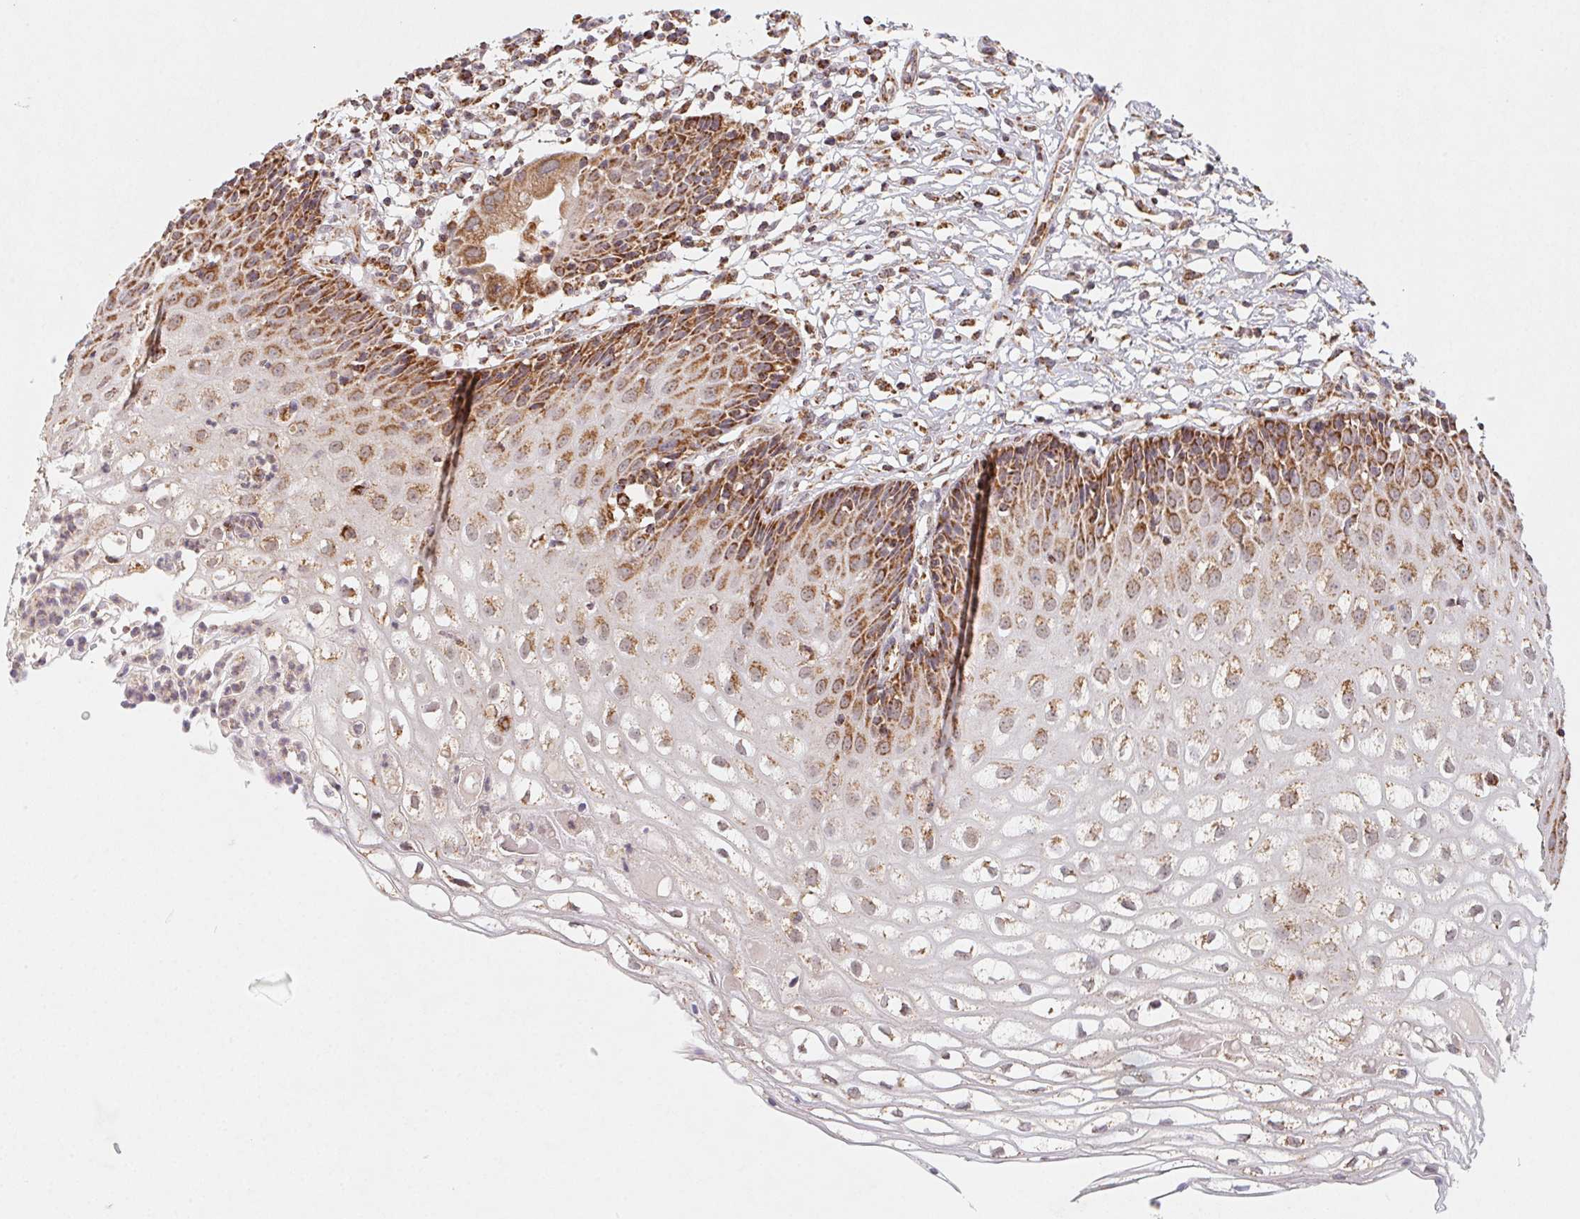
{"staining": {"intensity": "moderate", "quantity": ">75%", "location": "cytoplasmic/membranous"}, "tissue": "cervix", "cell_type": "Glandular cells", "image_type": "normal", "snomed": [{"axis": "morphology", "description": "Normal tissue, NOS"}, {"axis": "topography", "description": "Cervix"}], "caption": "DAB immunohistochemical staining of benign human cervix demonstrates moderate cytoplasmic/membranous protein staining in approximately >75% of glandular cells.", "gene": "NDUFS6", "patient": {"sex": "female", "age": 36}}